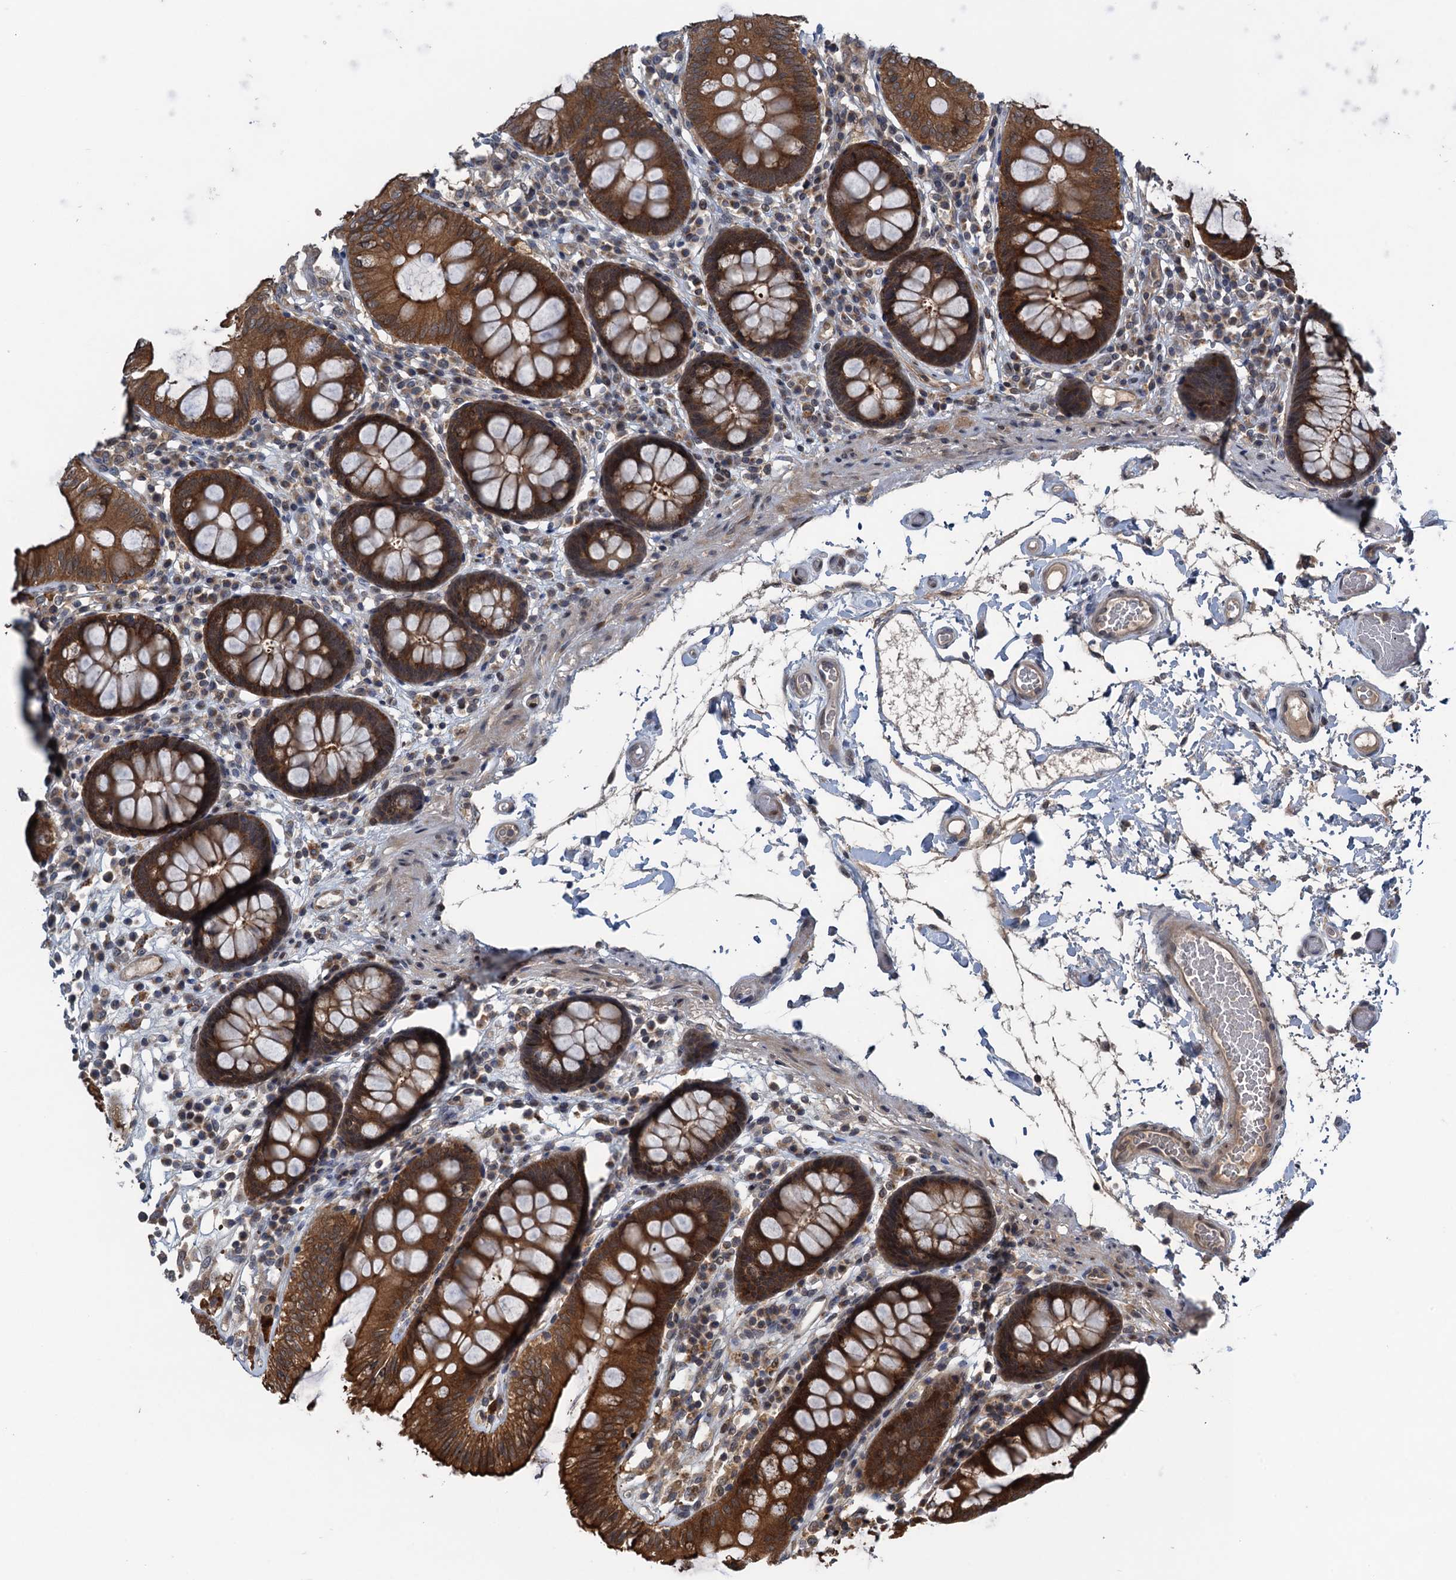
{"staining": {"intensity": "weak", "quantity": "25%-75%", "location": "cytoplasmic/membranous"}, "tissue": "colon", "cell_type": "Endothelial cells", "image_type": "normal", "snomed": [{"axis": "morphology", "description": "Normal tissue, NOS"}, {"axis": "topography", "description": "Colon"}], "caption": "This histopathology image reveals immunohistochemistry staining of benign colon, with low weak cytoplasmic/membranous positivity in about 25%-75% of endothelial cells.", "gene": "RNF165", "patient": {"sex": "male", "age": 84}}